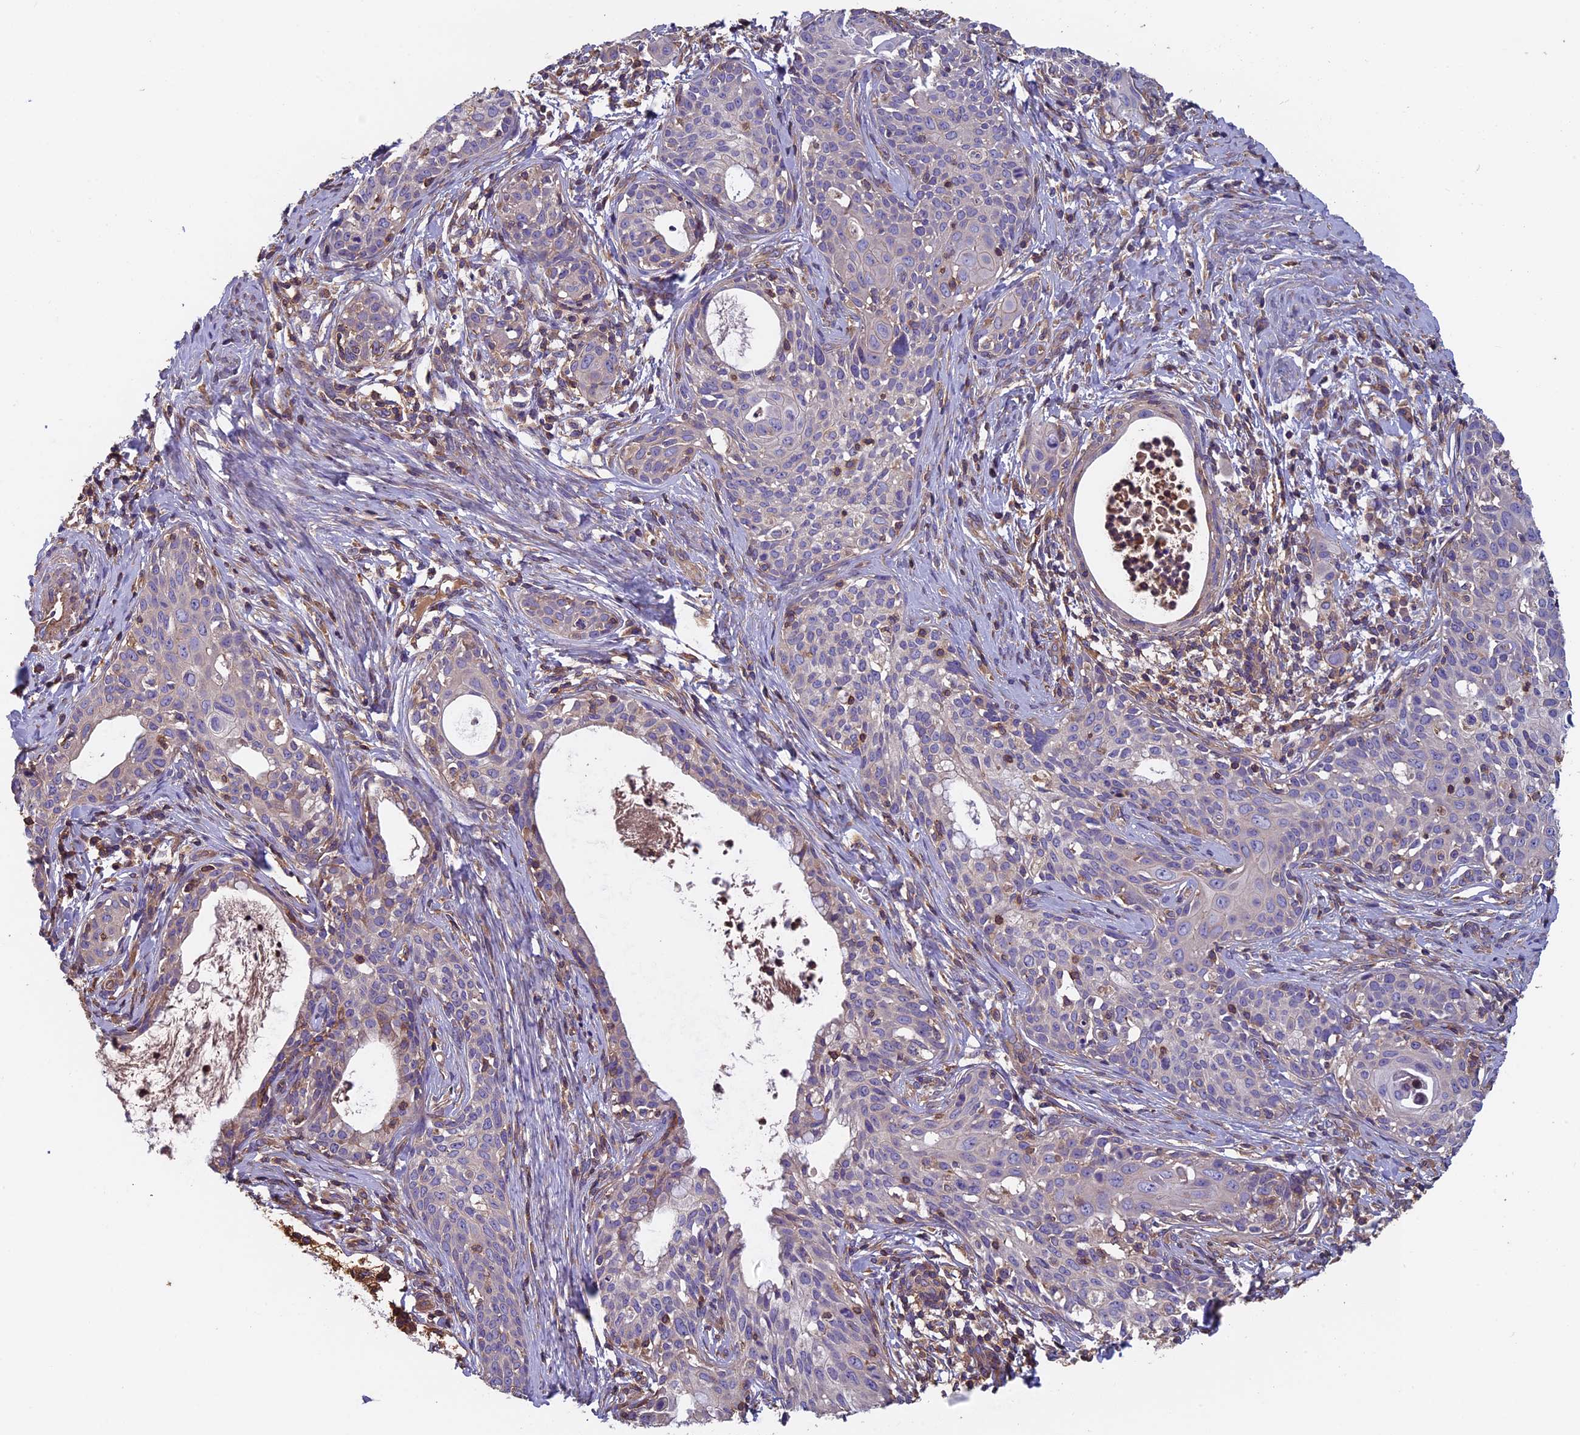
{"staining": {"intensity": "weak", "quantity": "<25%", "location": "cytoplasmic/membranous"}, "tissue": "cervical cancer", "cell_type": "Tumor cells", "image_type": "cancer", "snomed": [{"axis": "morphology", "description": "Squamous cell carcinoma, NOS"}, {"axis": "topography", "description": "Cervix"}], "caption": "Human cervical cancer (squamous cell carcinoma) stained for a protein using IHC reveals no positivity in tumor cells.", "gene": "CCDC153", "patient": {"sex": "female", "age": 52}}